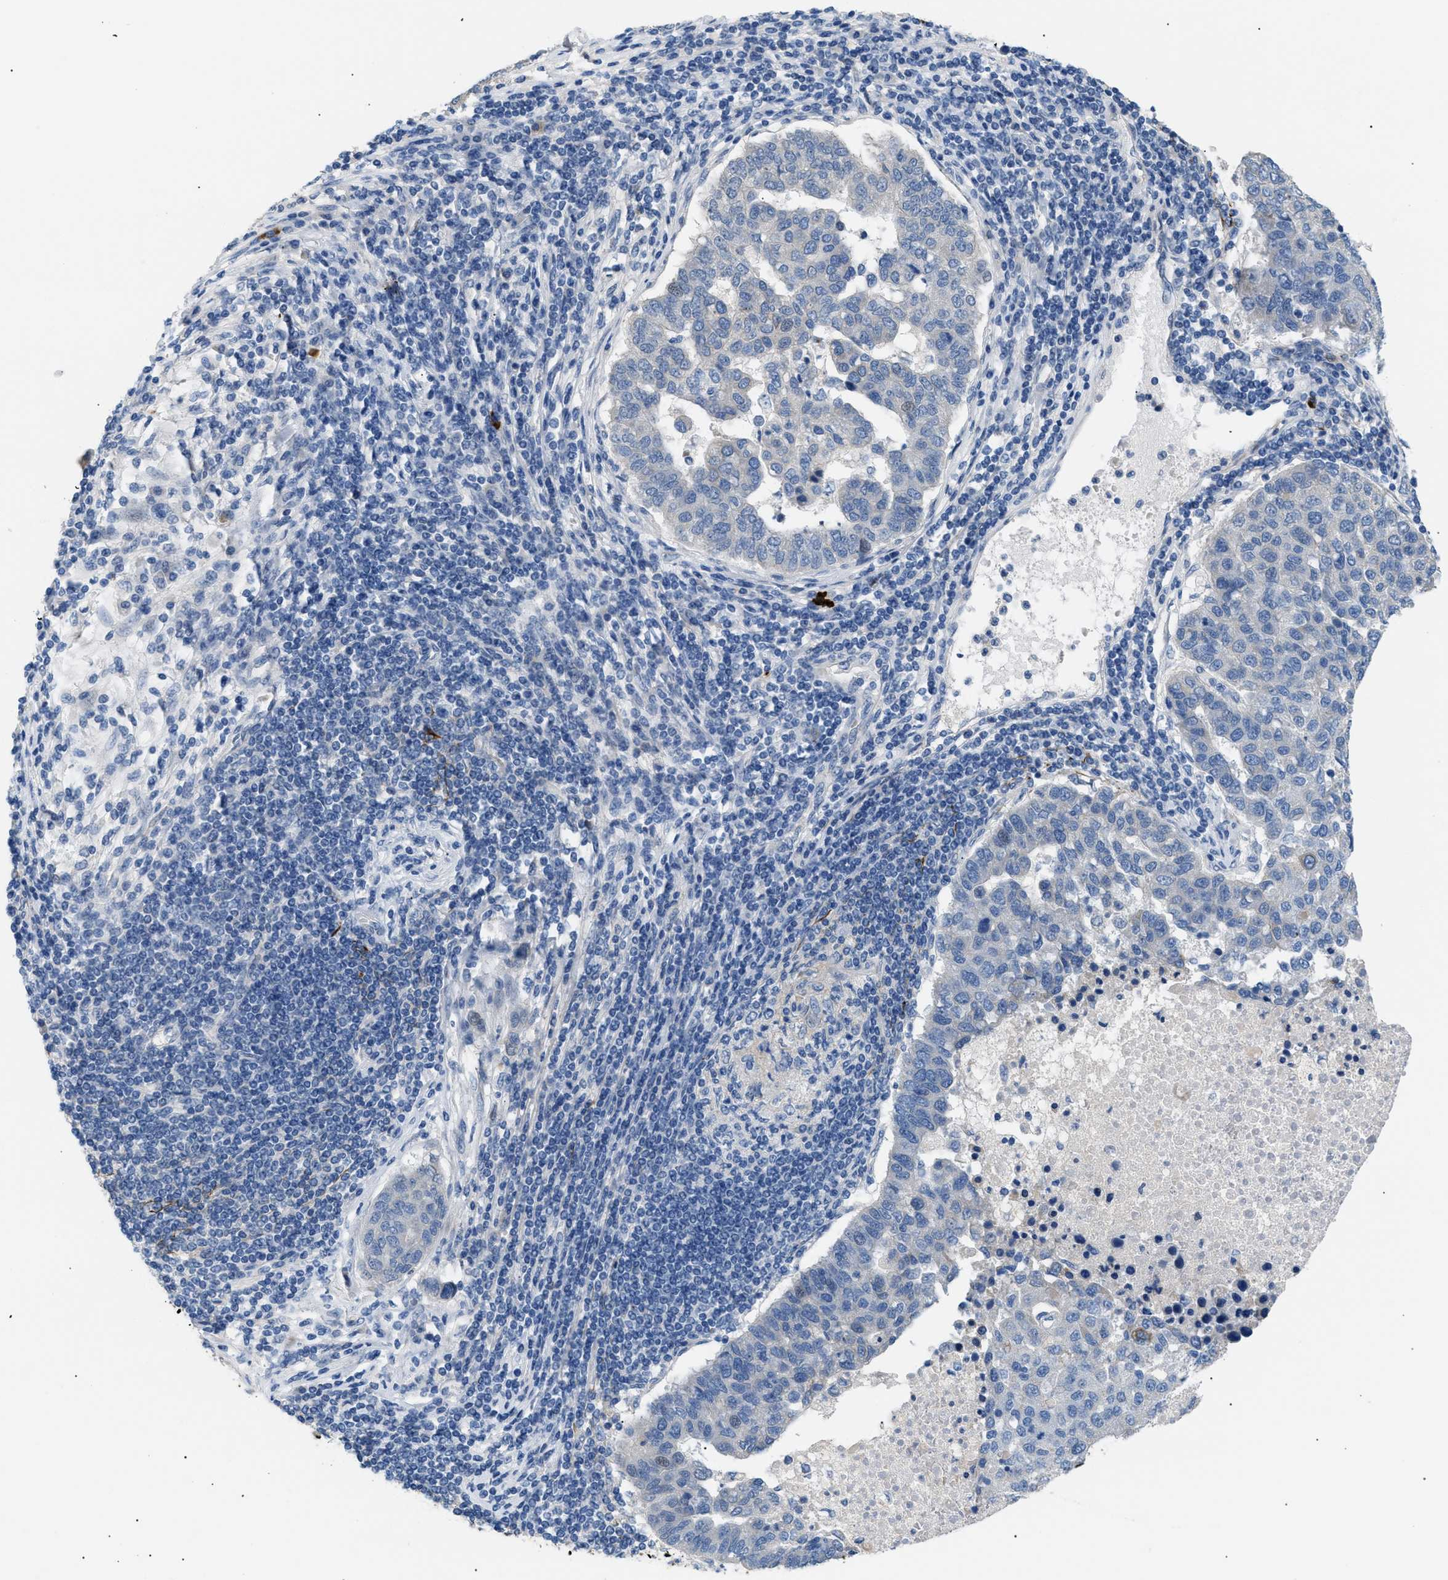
{"staining": {"intensity": "negative", "quantity": "none", "location": "none"}, "tissue": "pancreatic cancer", "cell_type": "Tumor cells", "image_type": "cancer", "snomed": [{"axis": "morphology", "description": "Adenocarcinoma, NOS"}, {"axis": "topography", "description": "Pancreas"}], "caption": "This is an immunohistochemistry (IHC) image of human adenocarcinoma (pancreatic). There is no expression in tumor cells.", "gene": "ICA1", "patient": {"sex": "female", "age": 61}}